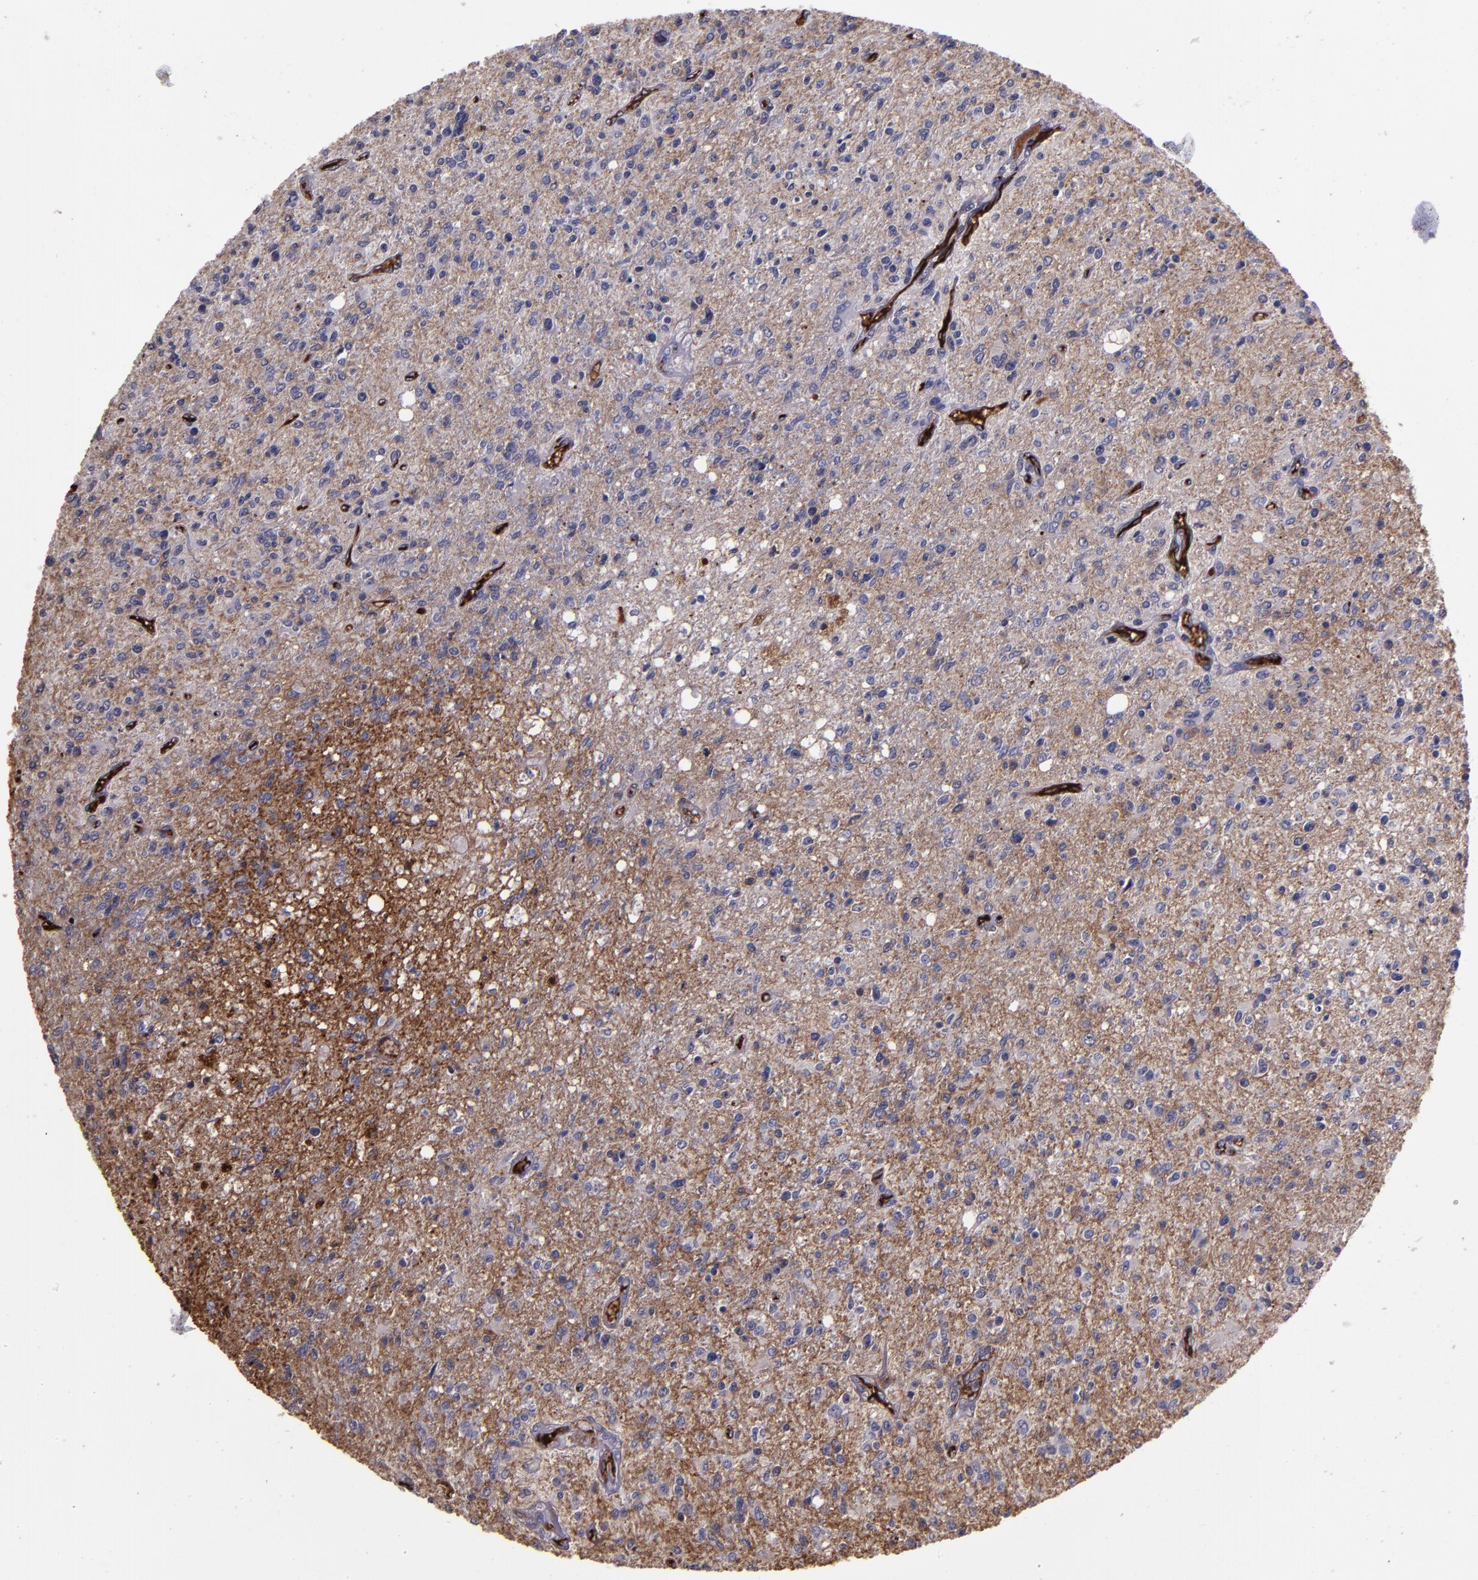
{"staining": {"intensity": "negative", "quantity": "none", "location": "none"}, "tissue": "glioma", "cell_type": "Tumor cells", "image_type": "cancer", "snomed": [{"axis": "morphology", "description": "Glioma, malignant, High grade"}, {"axis": "topography", "description": "Cerebral cortex"}], "caption": "High-grade glioma (malignant) was stained to show a protein in brown. There is no significant positivity in tumor cells.", "gene": "A2M", "patient": {"sex": "male", "age": 76}}